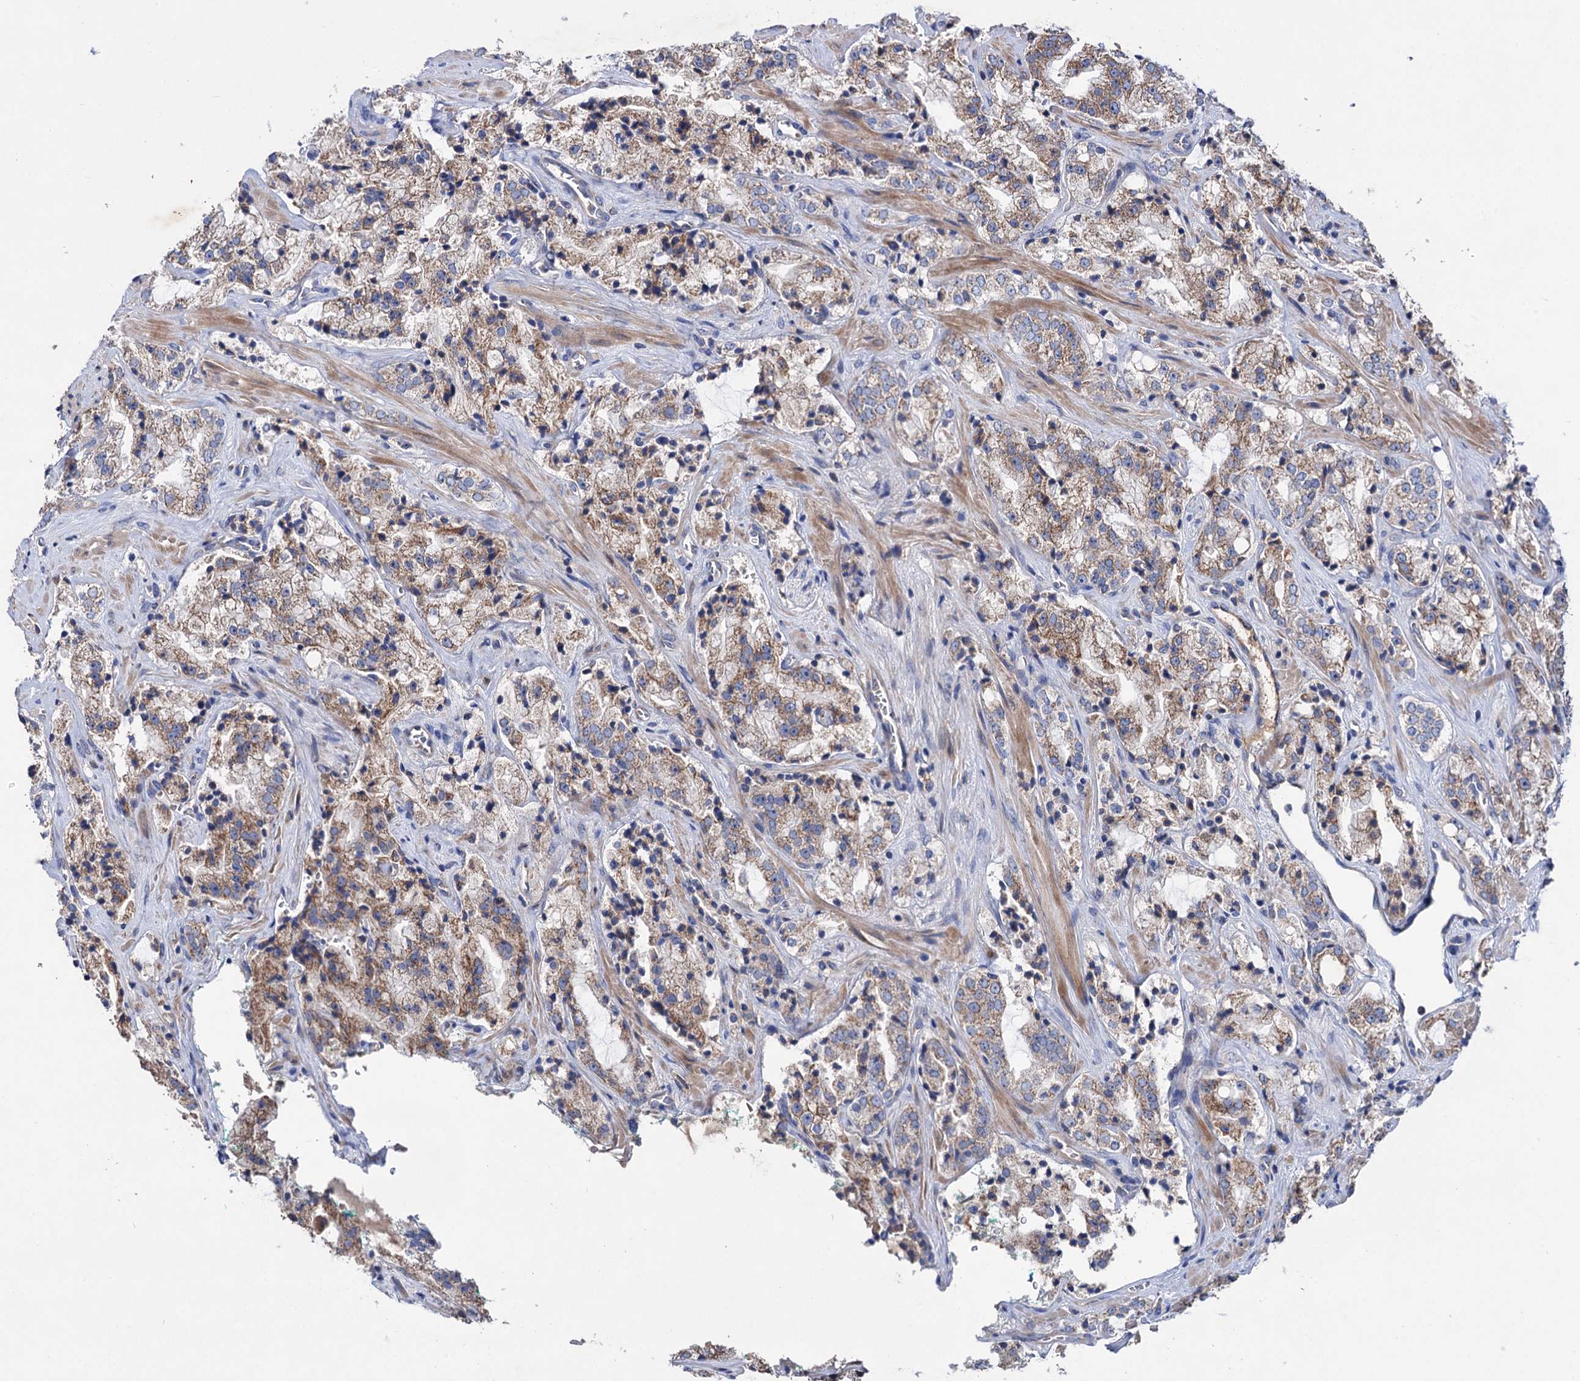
{"staining": {"intensity": "moderate", "quantity": ">75%", "location": "cytoplasmic/membranous"}, "tissue": "prostate cancer", "cell_type": "Tumor cells", "image_type": "cancer", "snomed": [{"axis": "morphology", "description": "Adenocarcinoma, High grade"}, {"axis": "topography", "description": "Prostate"}], "caption": "Protein expression analysis of prostate high-grade adenocarcinoma demonstrates moderate cytoplasmic/membranous expression in approximately >75% of tumor cells.", "gene": "CLPB", "patient": {"sex": "male", "age": 64}}